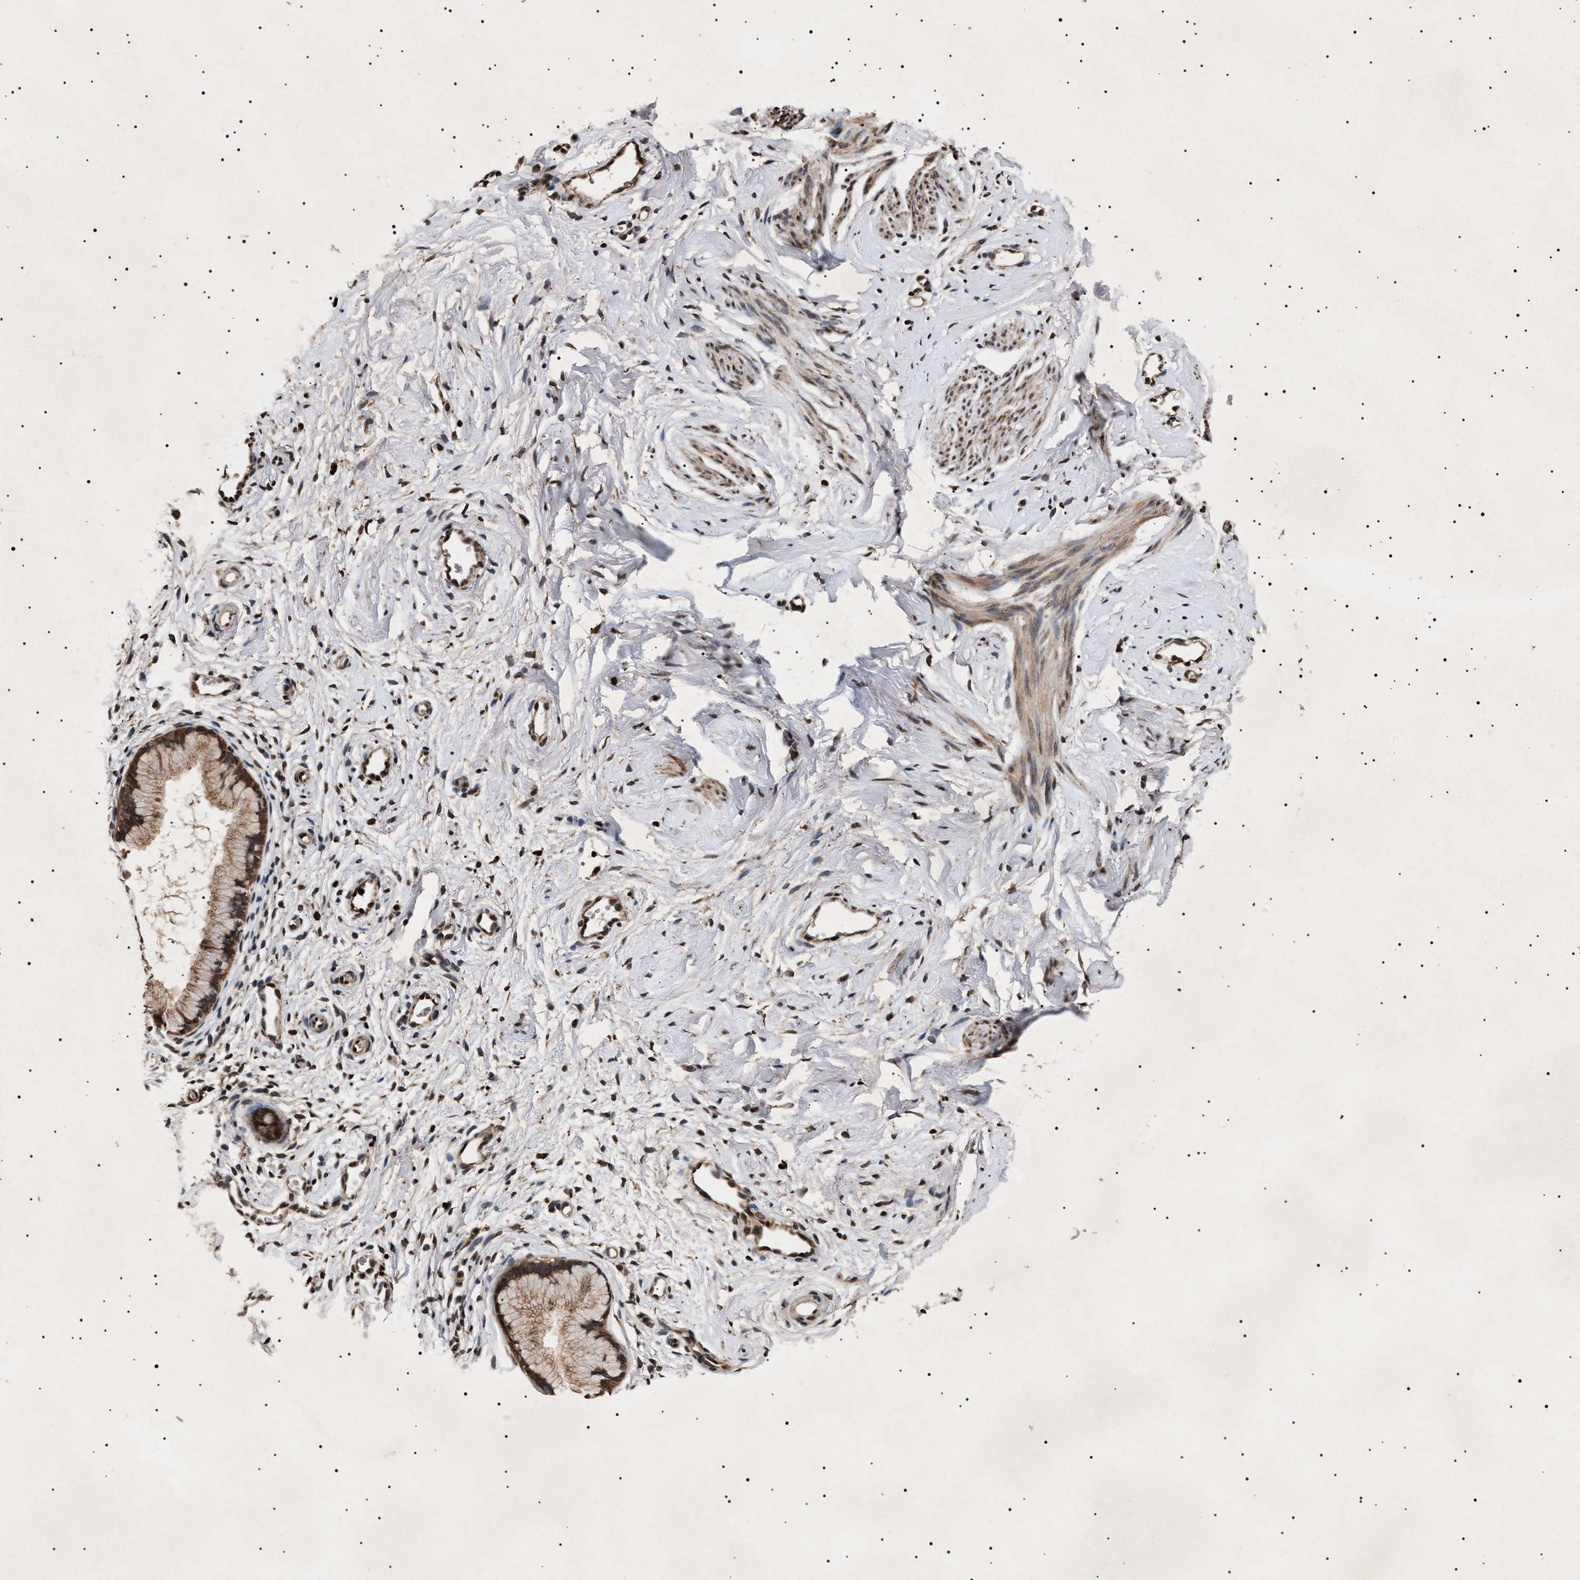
{"staining": {"intensity": "moderate", "quantity": ">75%", "location": "cytoplasmic/membranous"}, "tissue": "cervix", "cell_type": "Glandular cells", "image_type": "normal", "snomed": [{"axis": "morphology", "description": "Normal tissue, NOS"}, {"axis": "topography", "description": "Cervix"}], "caption": "Moderate cytoplasmic/membranous positivity is seen in about >75% of glandular cells in benign cervix.", "gene": "KIF21A", "patient": {"sex": "female", "age": 65}}